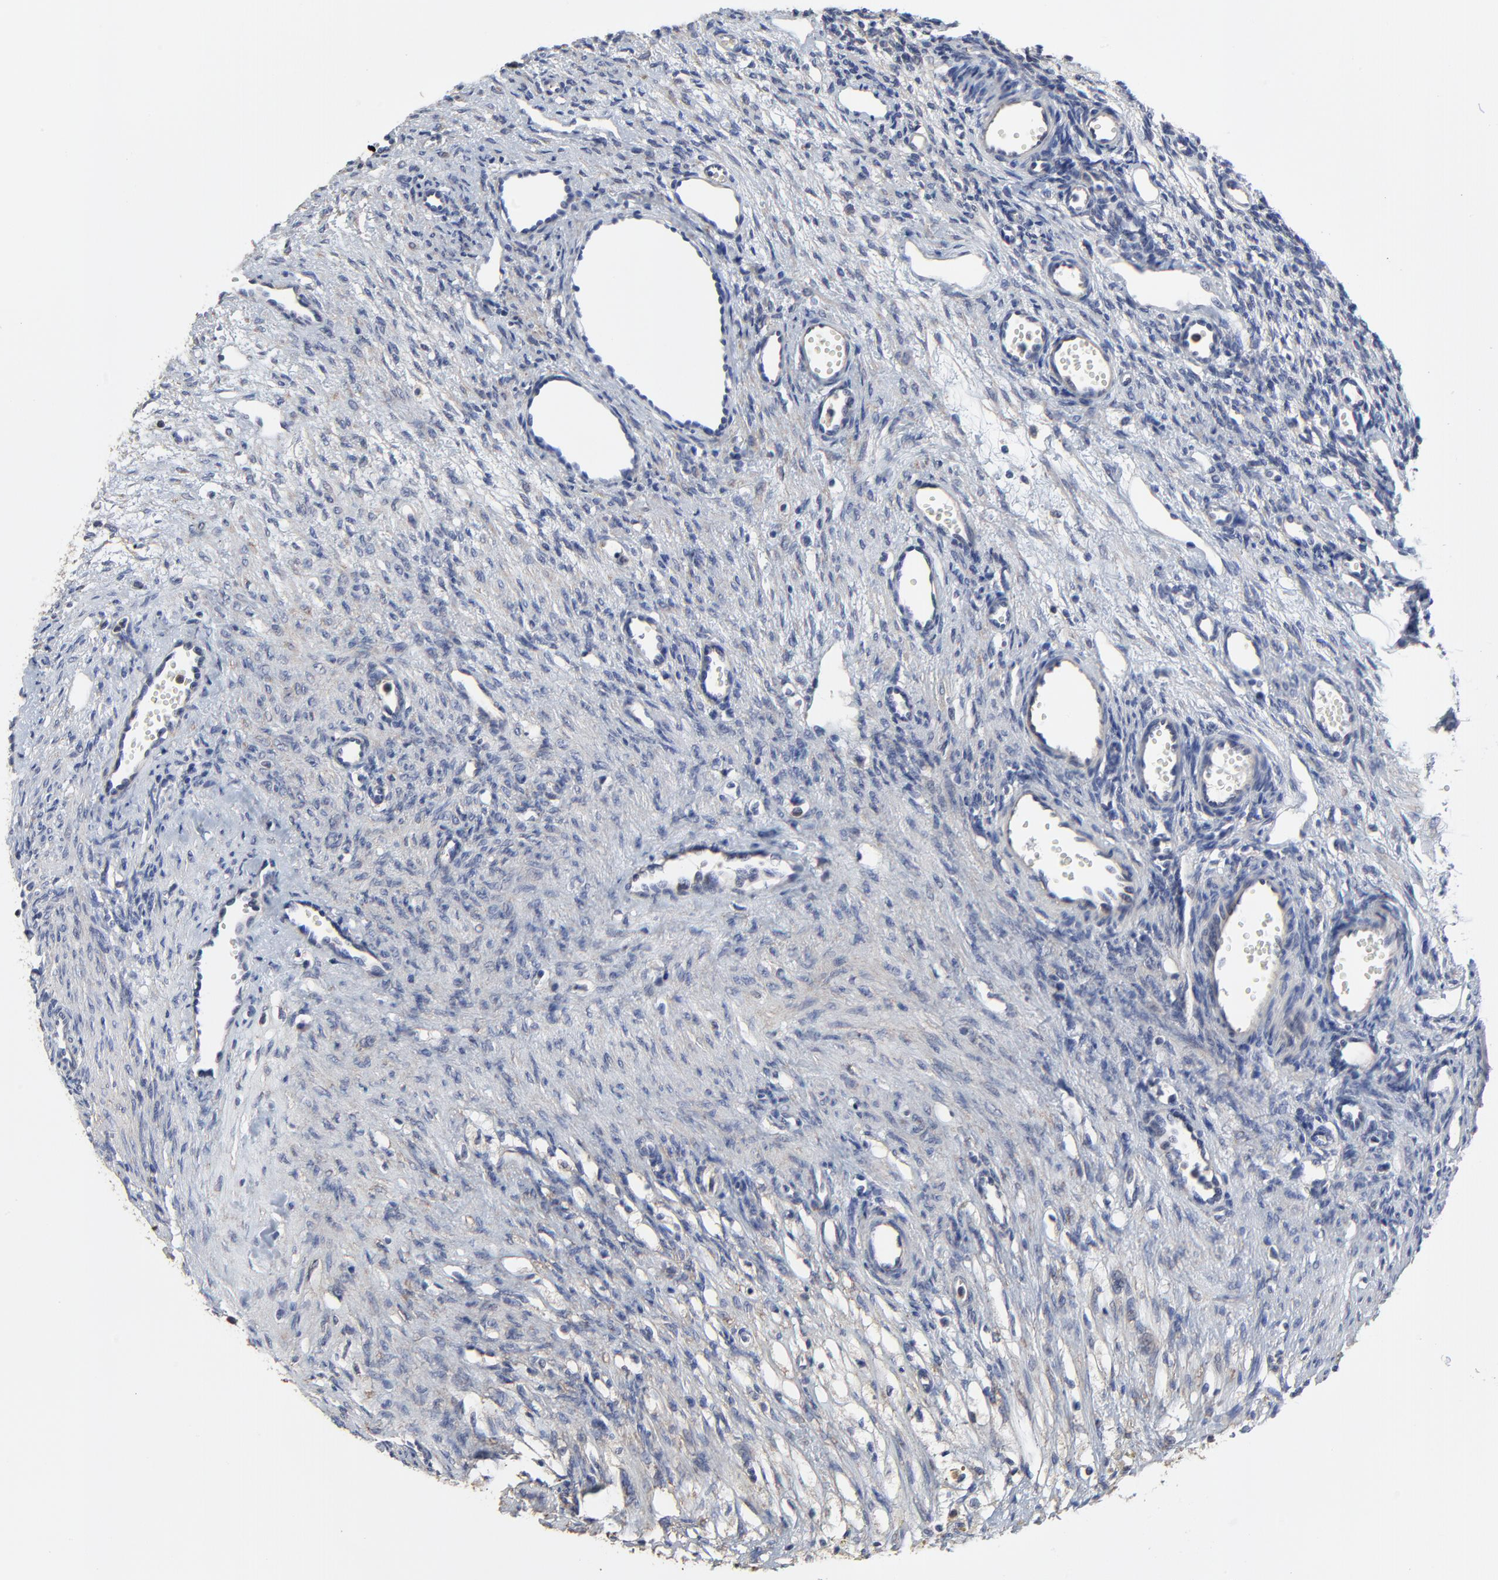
{"staining": {"intensity": "strong", "quantity": ">75%", "location": "cytoplasmic/membranous"}, "tissue": "ovary", "cell_type": "Follicle cells", "image_type": "normal", "snomed": [{"axis": "morphology", "description": "Normal tissue, NOS"}, {"axis": "topography", "description": "Ovary"}], "caption": "Protein expression by IHC demonstrates strong cytoplasmic/membranous staining in about >75% of follicle cells in normal ovary.", "gene": "NXF3", "patient": {"sex": "female", "age": 33}}